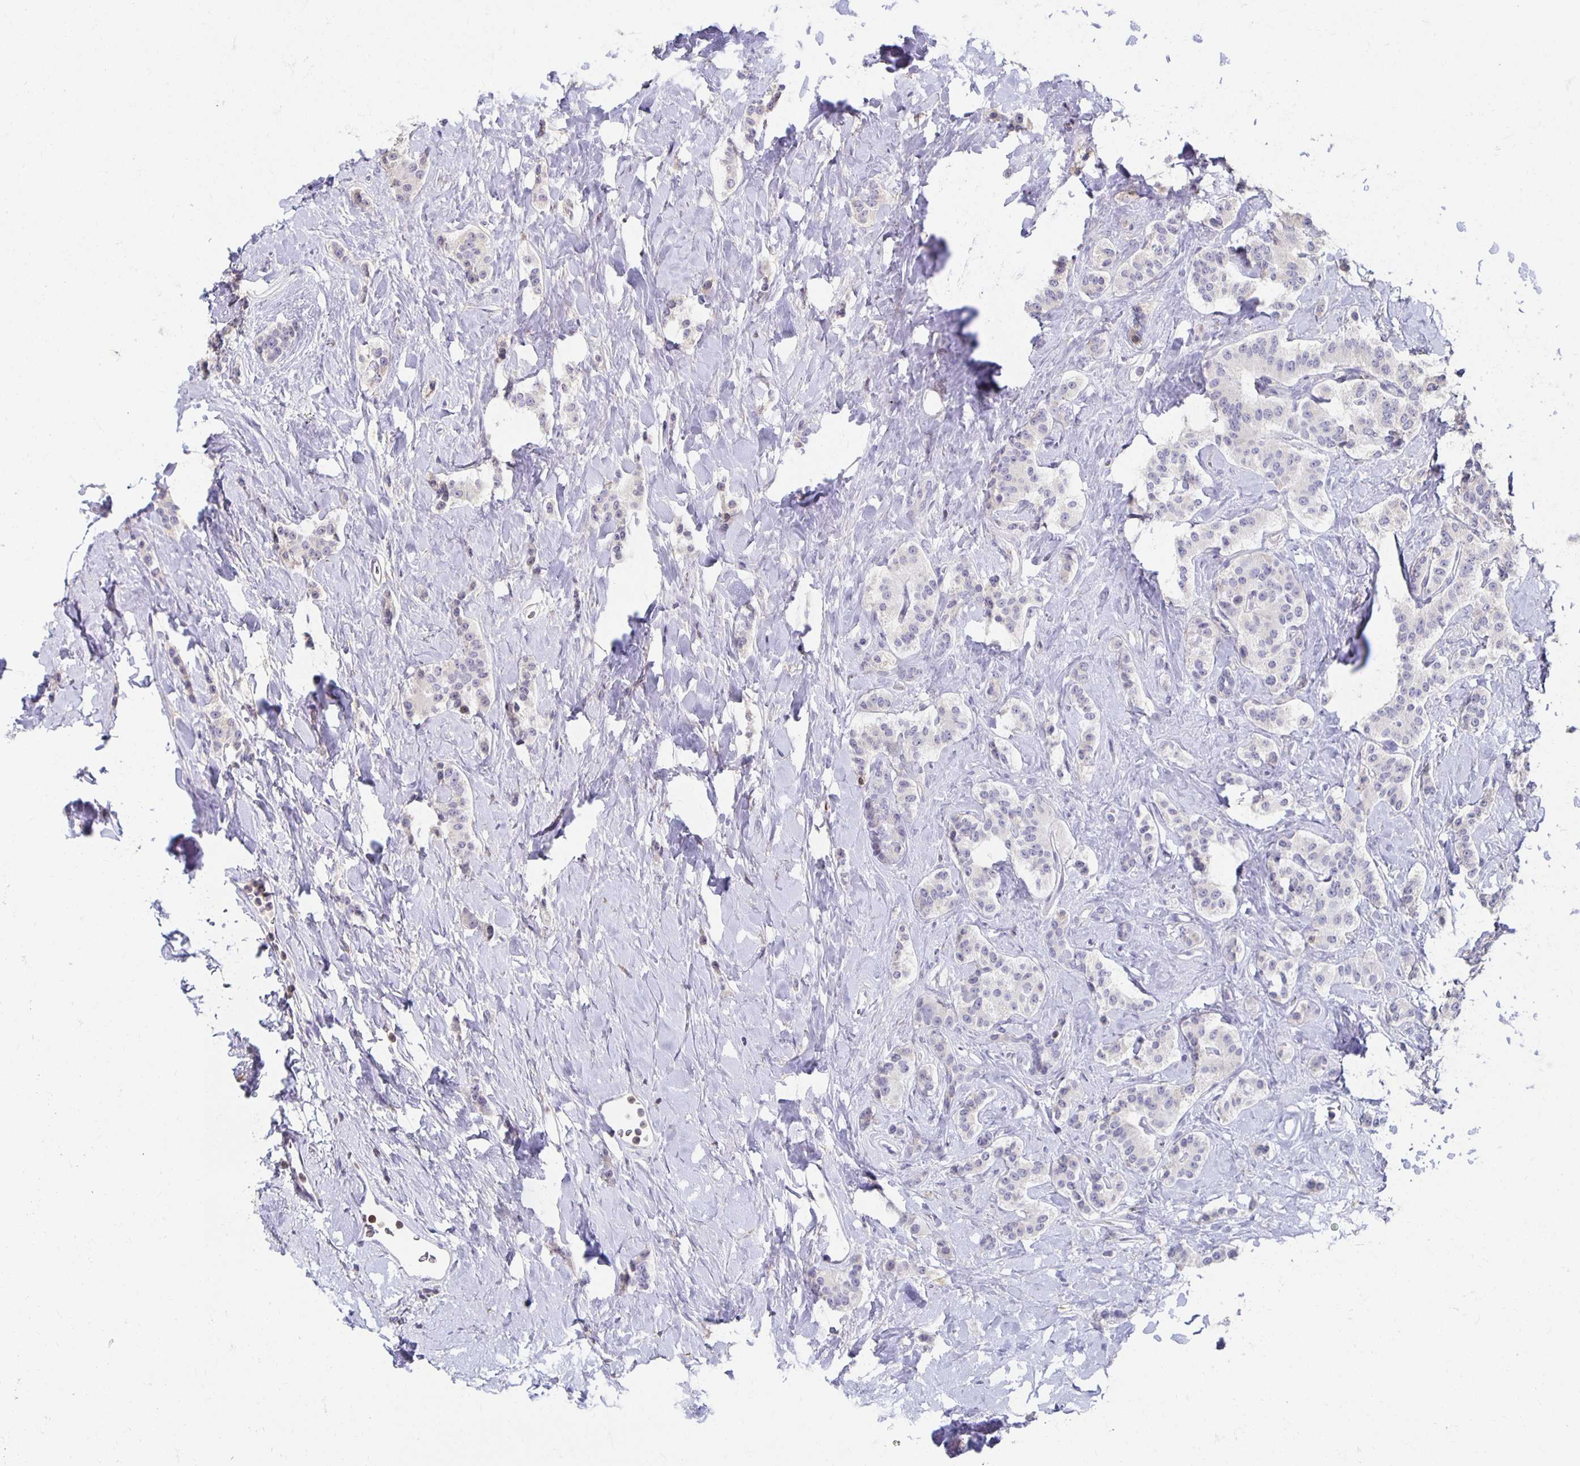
{"staining": {"intensity": "negative", "quantity": "none", "location": "none"}, "tissue": "carcinoid", "cell_type": "Tumor cells", "image_type": "cancer", "snomed": [{"axis": "morphology", "description": "Normal tissue, NOS"}, {"axis": "morphology", "description": "Carcinoid, malignant, NOS"}, {"axis": "topography", "description": "Pancreas"}], "caption": "Tumor cells show no significant staining in carcinoid (malignant).", "gene": "ZNF692", "patient": {"sex": "male", "age": 36}}